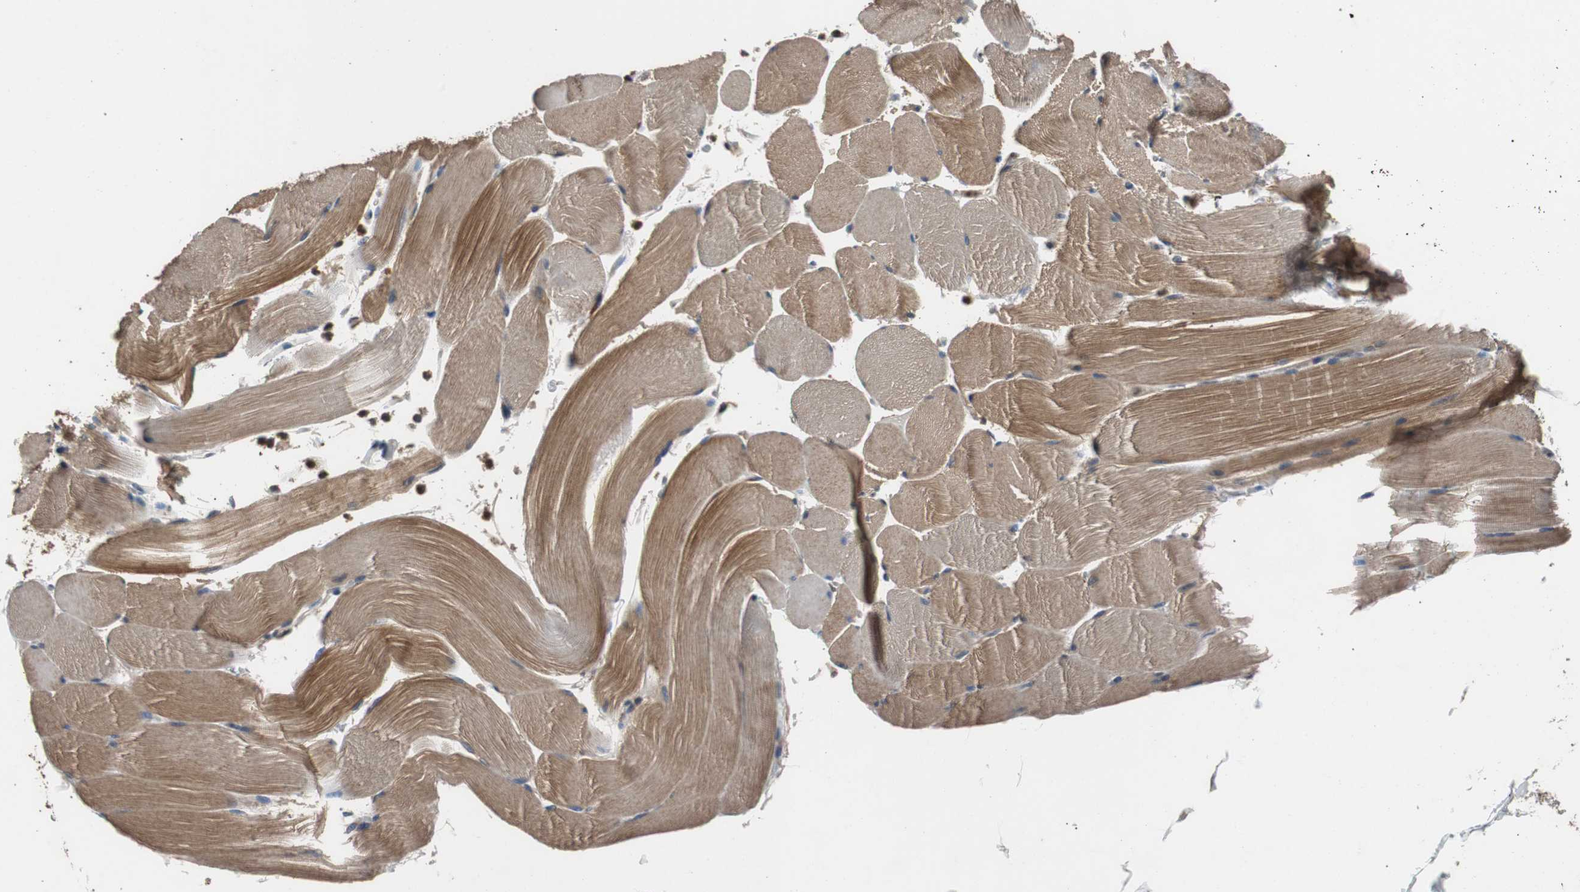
{"staining": {"intensity": "strong", "quantity": ">75%", "location": "cytoplasmic/membranous"}, "tissue": "skeletal muscle", "cell_type": "Myocytes", "image_type": "normal", "snomed": [{"axis": "morphology", "description": "Normal tissue, NOS"}, {"axis": "topography", "description": "Skeletal muscle"}], "caption": "A high amount of strong cytoplasmic/membranous expression is identified in approximately >75% of myocytes in normal skeletal muscle.", "gene": "PITRM1", "patient": {"sex": "male", "age": 62}}